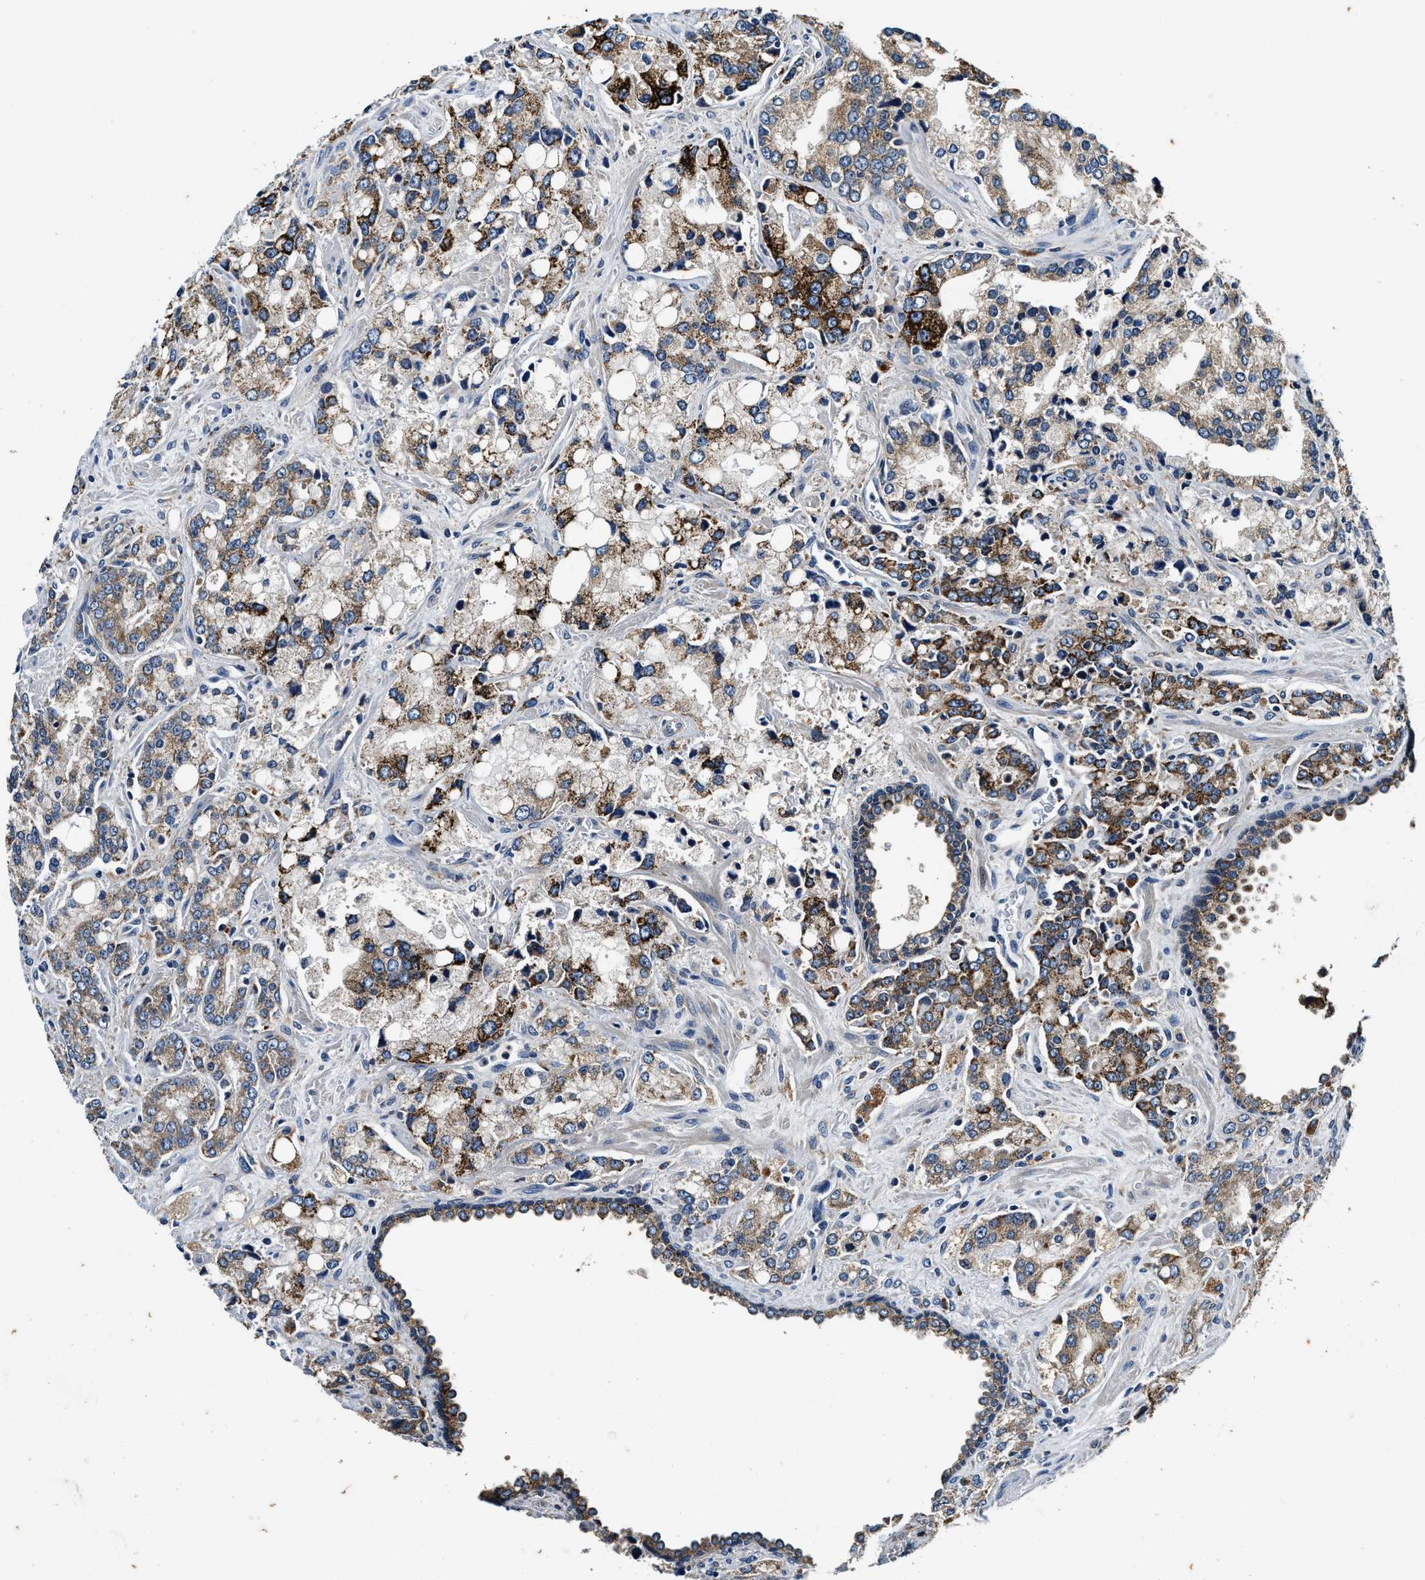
{"staining": {"intensity": "strong", "quantity": "25%-75%", "location": "cytoplasmic/membranous"}, "tissue": "prostate cancer", "cell_type": "Tumor cells", "image_type": "cancer", "snomed": [{"axis": "morphology", "description": "Adenocarcinoma, High grade"}, {"axis": "topography", "description": "Prostate"}], "caption": "Immunohistochemical staining of human high-grade adenocarcinoma (prostate) exhibits strong cytoplasmic/membranous protein staining in approximately 25%-75% of tumor cells.", "gene": "PI4KB", "patient": {"sex": "male", "age": 67}}